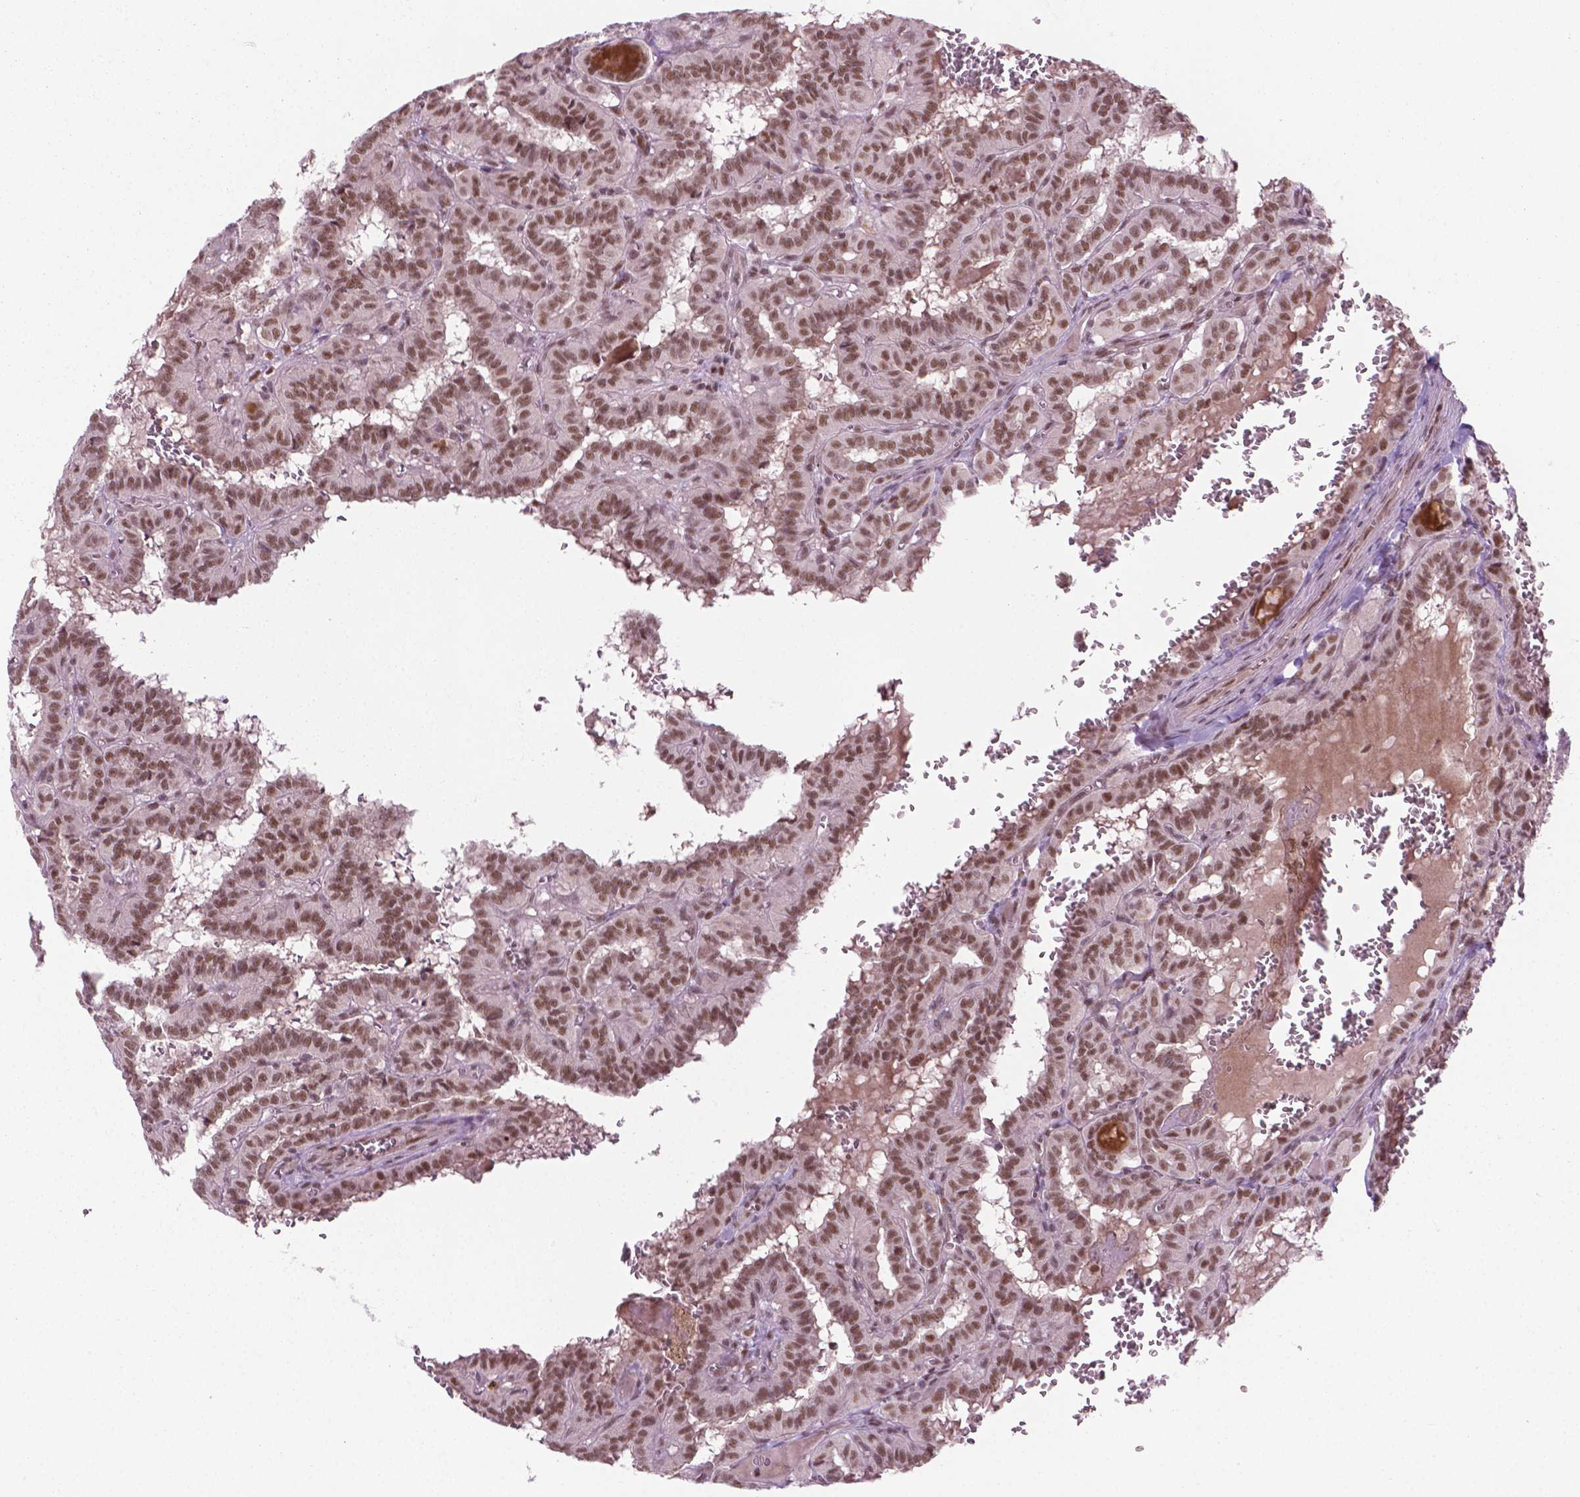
{"staining": {"intensity": "moderate", "quantity": ">75%", "location": "nuclear"}, "tissue": "thyroid cancer", "cell_type": "Tumor cells", "image_type": "cancer", "snomed": [{"axis": "morphology", "description": "Papillary adenocarcinoma, NOS"}, {"axis": "topography", "description": "Thyroid gland"}], "caption": "Tumor cells demonstrate moderate nuclear positivity in about >75% of cells in thyroid cancer (papillary adenocarcinoma). (brown staining indicates protein expression, while blue staining denotes nuclei).", "gene": "PHAX", "patient": {"sex": "female", "age": 21}}